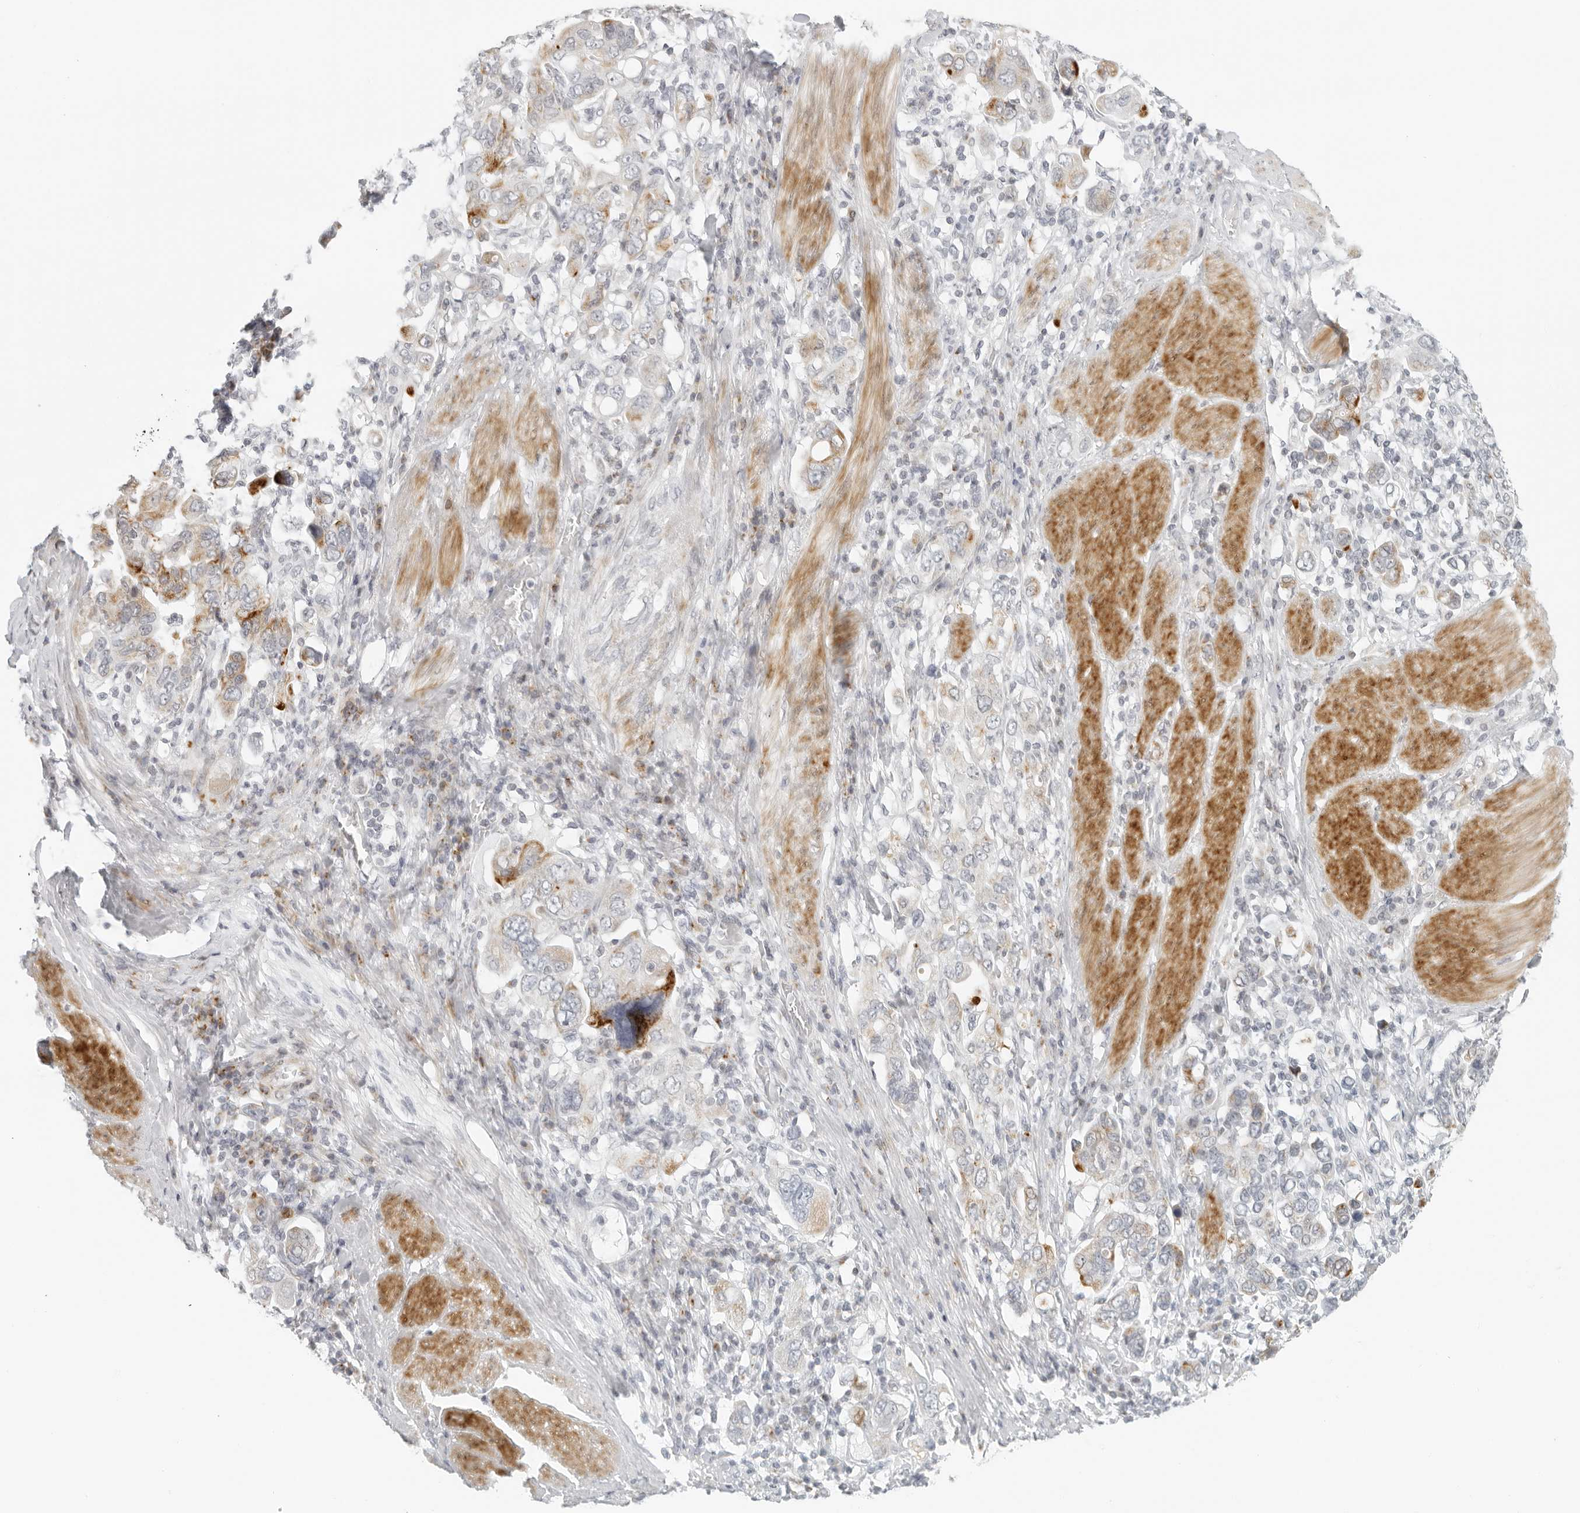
{"staining": {"intensity": "negative", "quantity": "none", "location": "none"}, "tissue": "stomach cancer", "cell_type": "Tumor cells", "image_type": "cancer", "snomed": [{"axis": "morphology", "description": "Adenocarcinoma, NOS"}, {"axis": "topography", "description": "Stomach, upper"}], "caption": "Protein analysis of stomach adenocarcinoma displays no significant staining in tumor cells.", "gene": "RPS6KC1", "patient": {"sex": "male", "age": 62}}